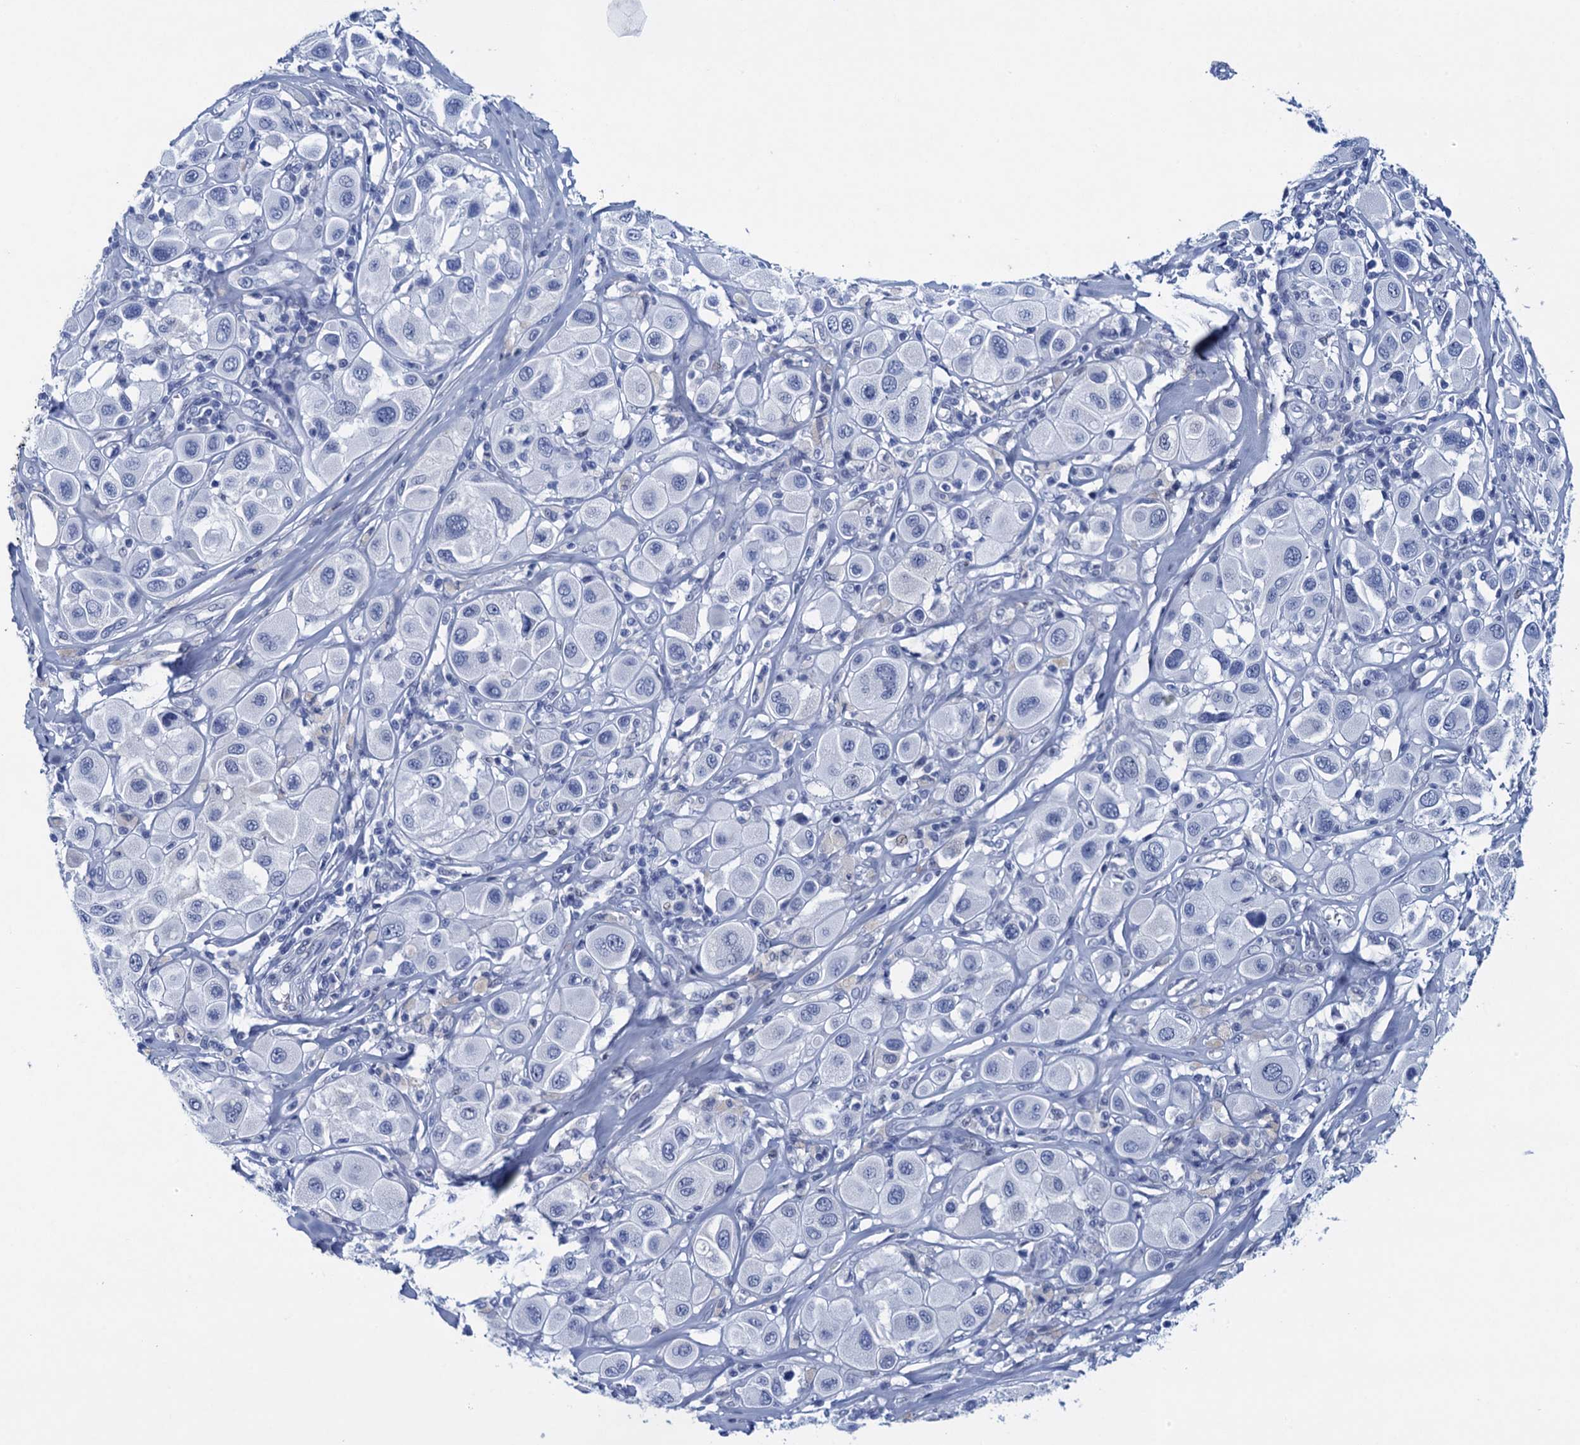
{"staining": {"intensity": "negative", "quantity": "none", "location": "none"}, "tissue": "melanoma", "cell_type": "Tumor cells", "image_type": "cancer", "snomed": [{"axis": "morphology", "description": "Malignant melanoma, Metastatic site"}, {"axis": "topography", "description": "Skin"}], "caption": "The immunohistochemistry micrograph has no significant expression in tumor cells of malignant melanoma (metastatic site) tissue.", "gene": "RHCG", "patient": {"sex": "male", "age": 41}}